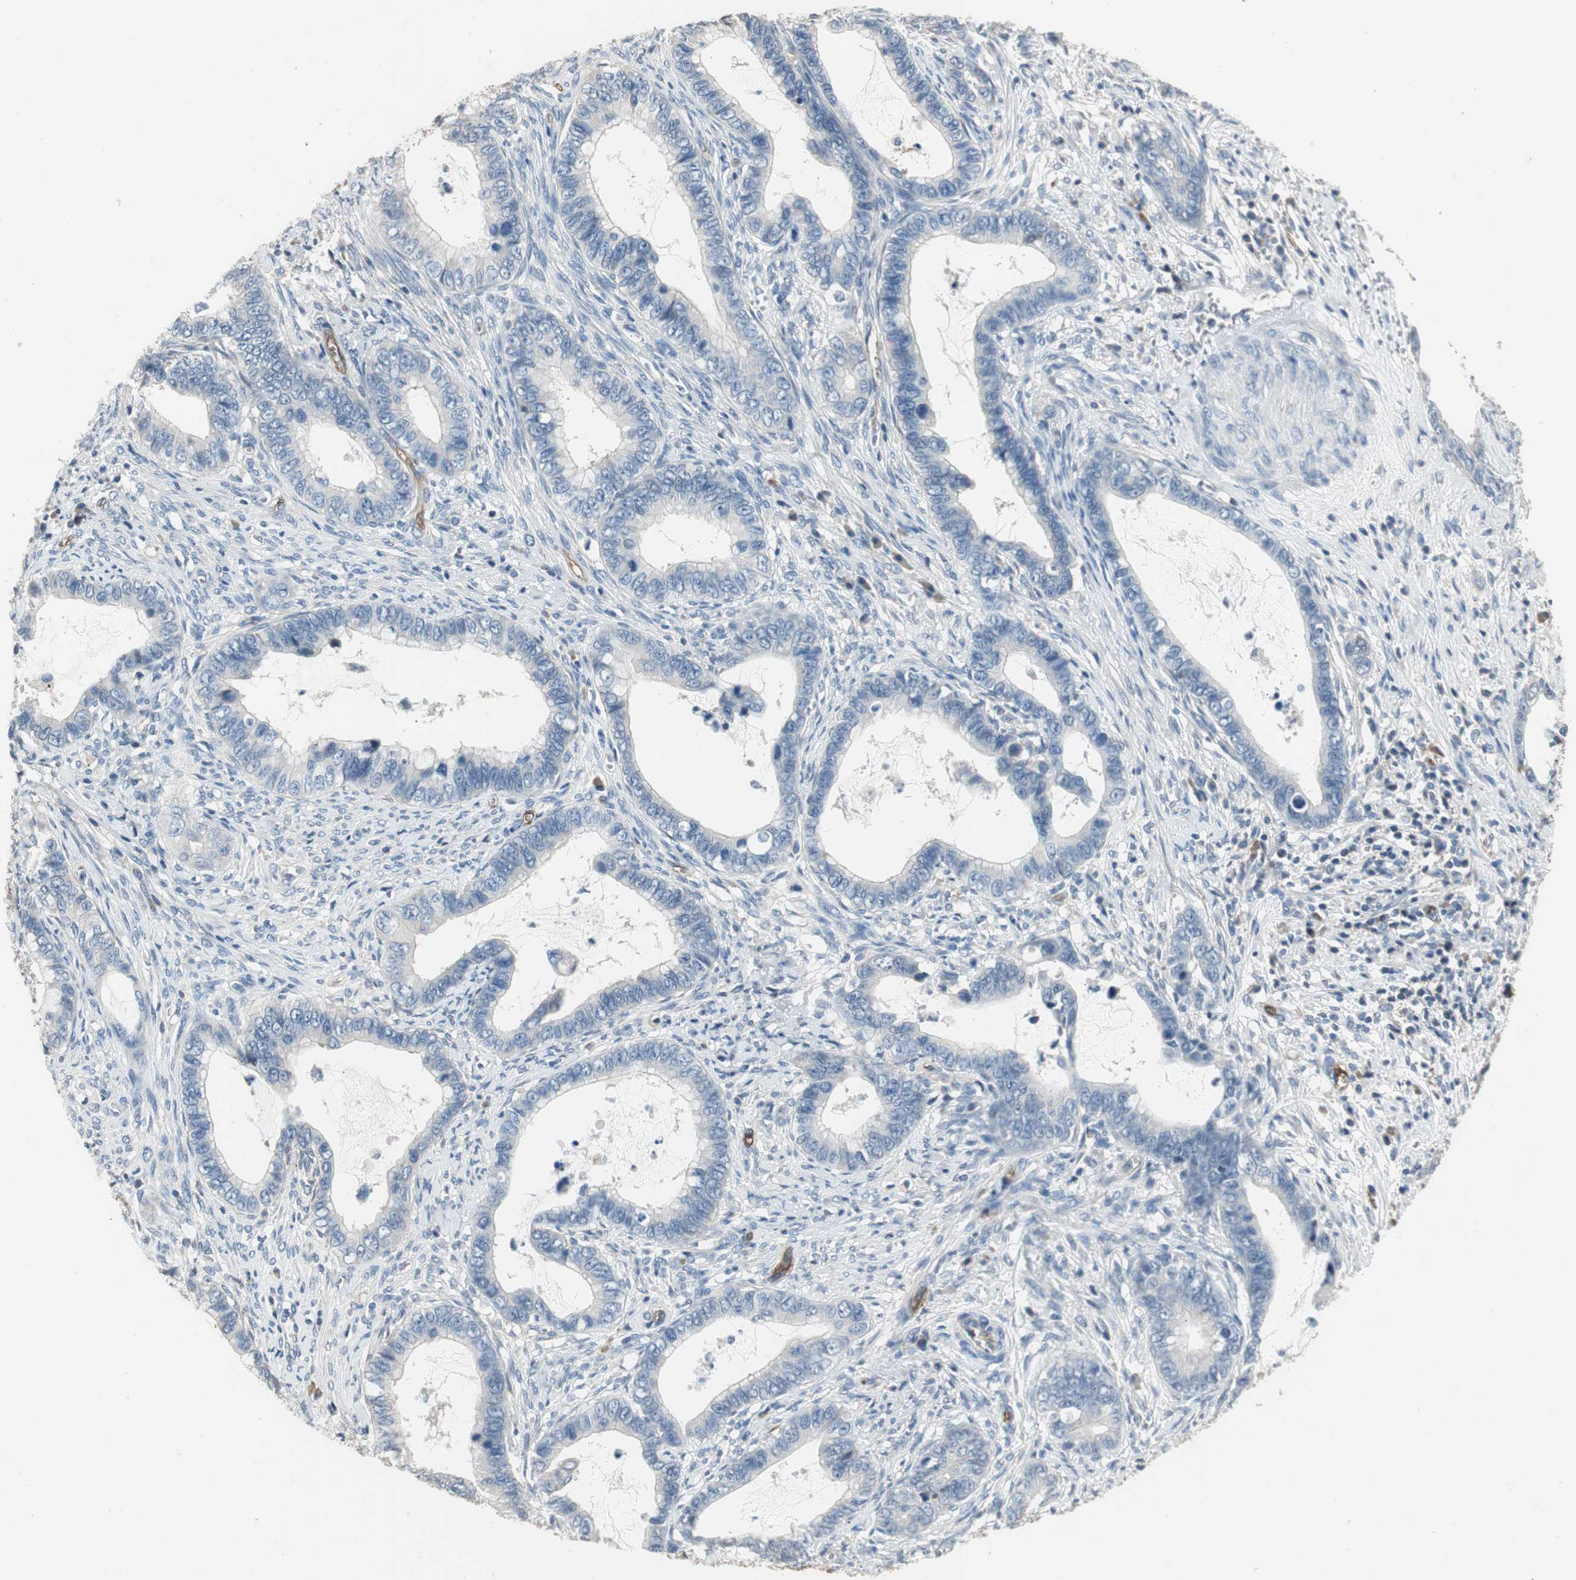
{"staining": {"intensity": "negative", "quantity": "none", "location": "none"}, "tissue": "cervical cancer", "cell_type": "Tumor cells", "image_type": "cancer", "snomed": [{"axis": "morphology", "description": "Adenocarcinoma, NOS"}, {"axis": "topography", "description": "Cervix"}], "caption": "This histopathology image is of cervical cancer stained with immunohistochemistry (IHC) to label a protein in brown with the nuclei are counter-stained blue. There is no positivity in tumor cells.", "gene": "ALPL", "patient": {"sex": "female", "age": 44}}